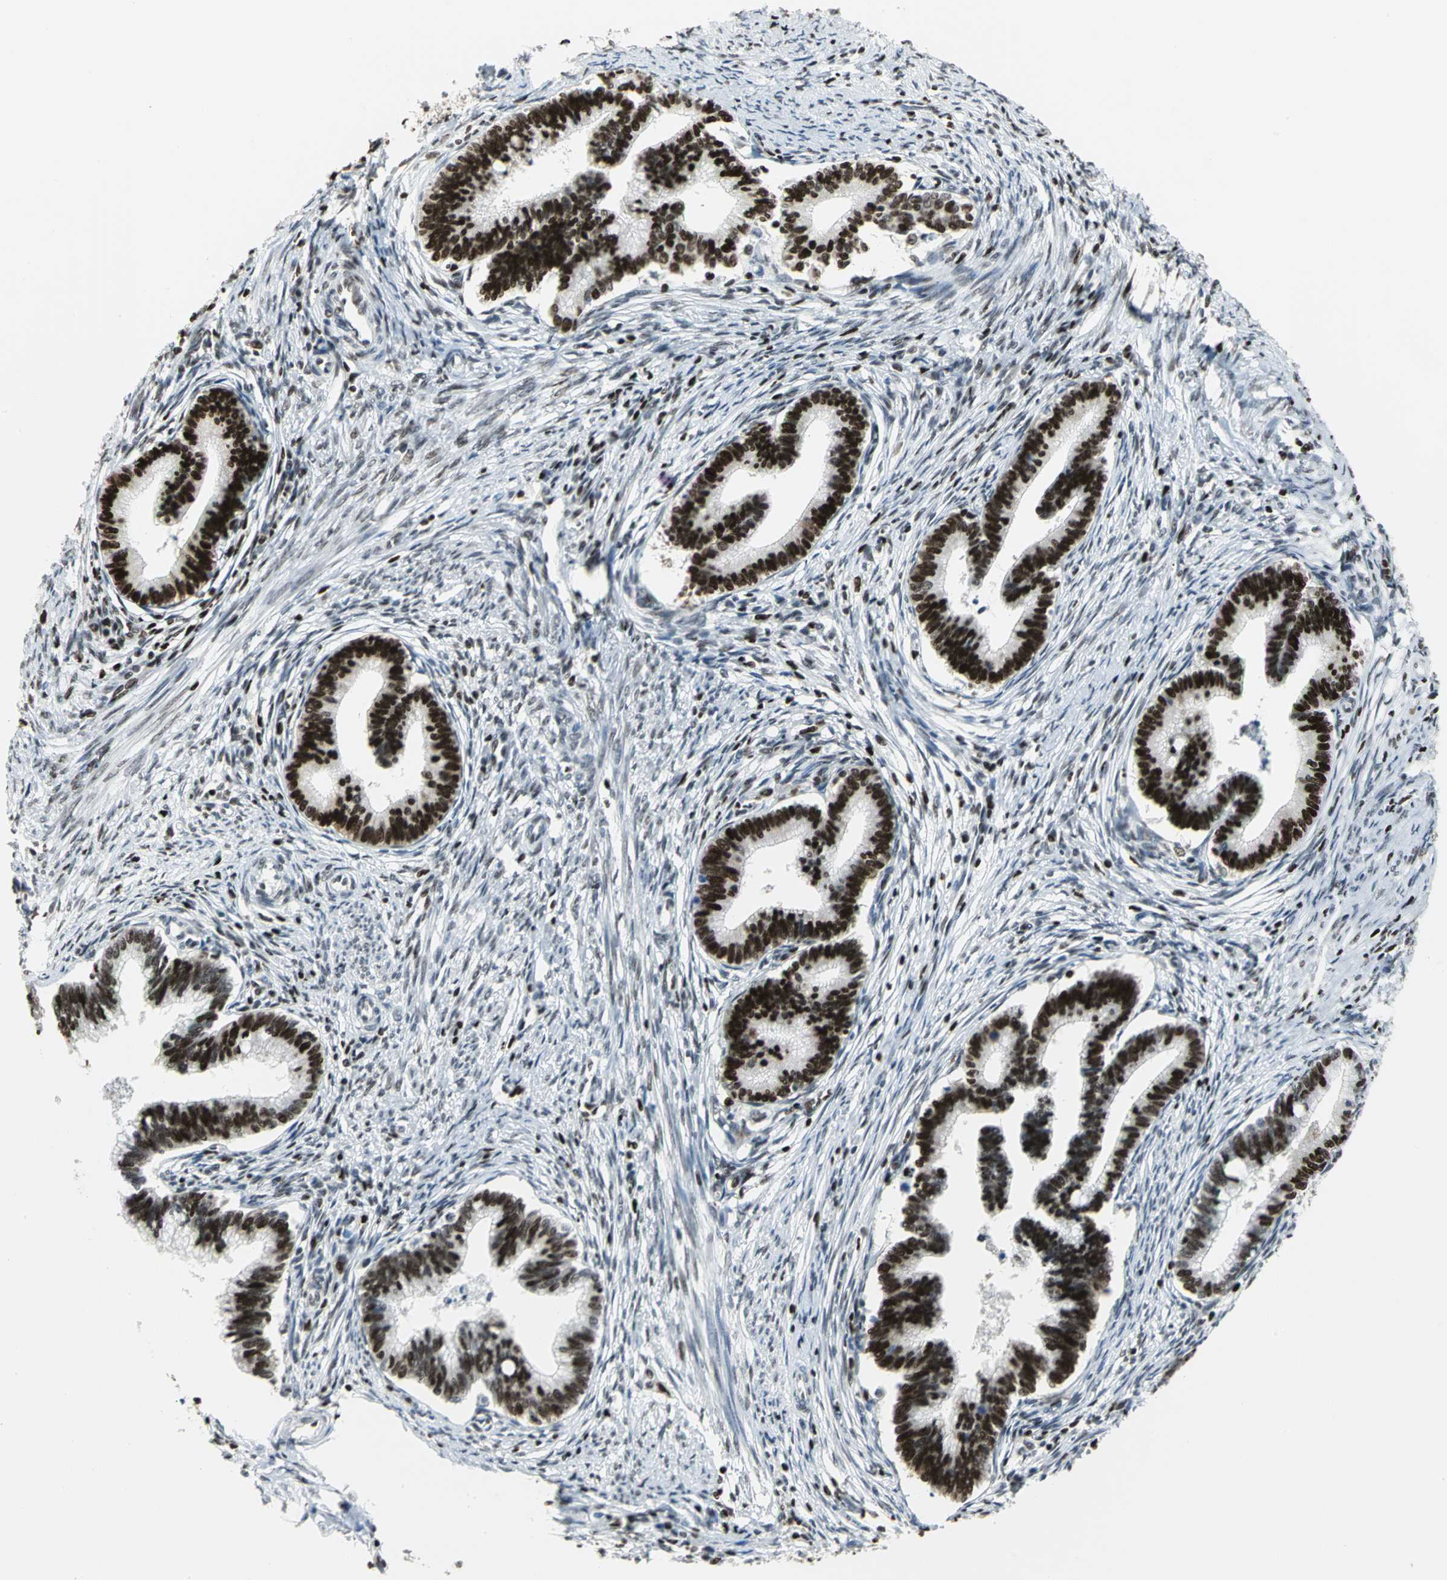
{"staining": {"intensity": "strong", "quantity": ">75%", "location": "nuclear"}, "tissue": "cervical cancer", "cell_type": "Tumor cells", "image_type": "cancer", "snomed": [{"axis": "morphology", "description": "Adenocarcinoma, NOS"}, {"axis": "topography", "description": "Cervix"}], "caption": "Immunohistochemistry (IHC) histopathology image of cervical cancer (adenocarcinoma) stained for a protein (brown), which exhibits high levels of strong nuclear positivity in approximately >75% of tumor cells.", "gene": "HNRNPD", "patient": {"sex": "female", "age": 36}}